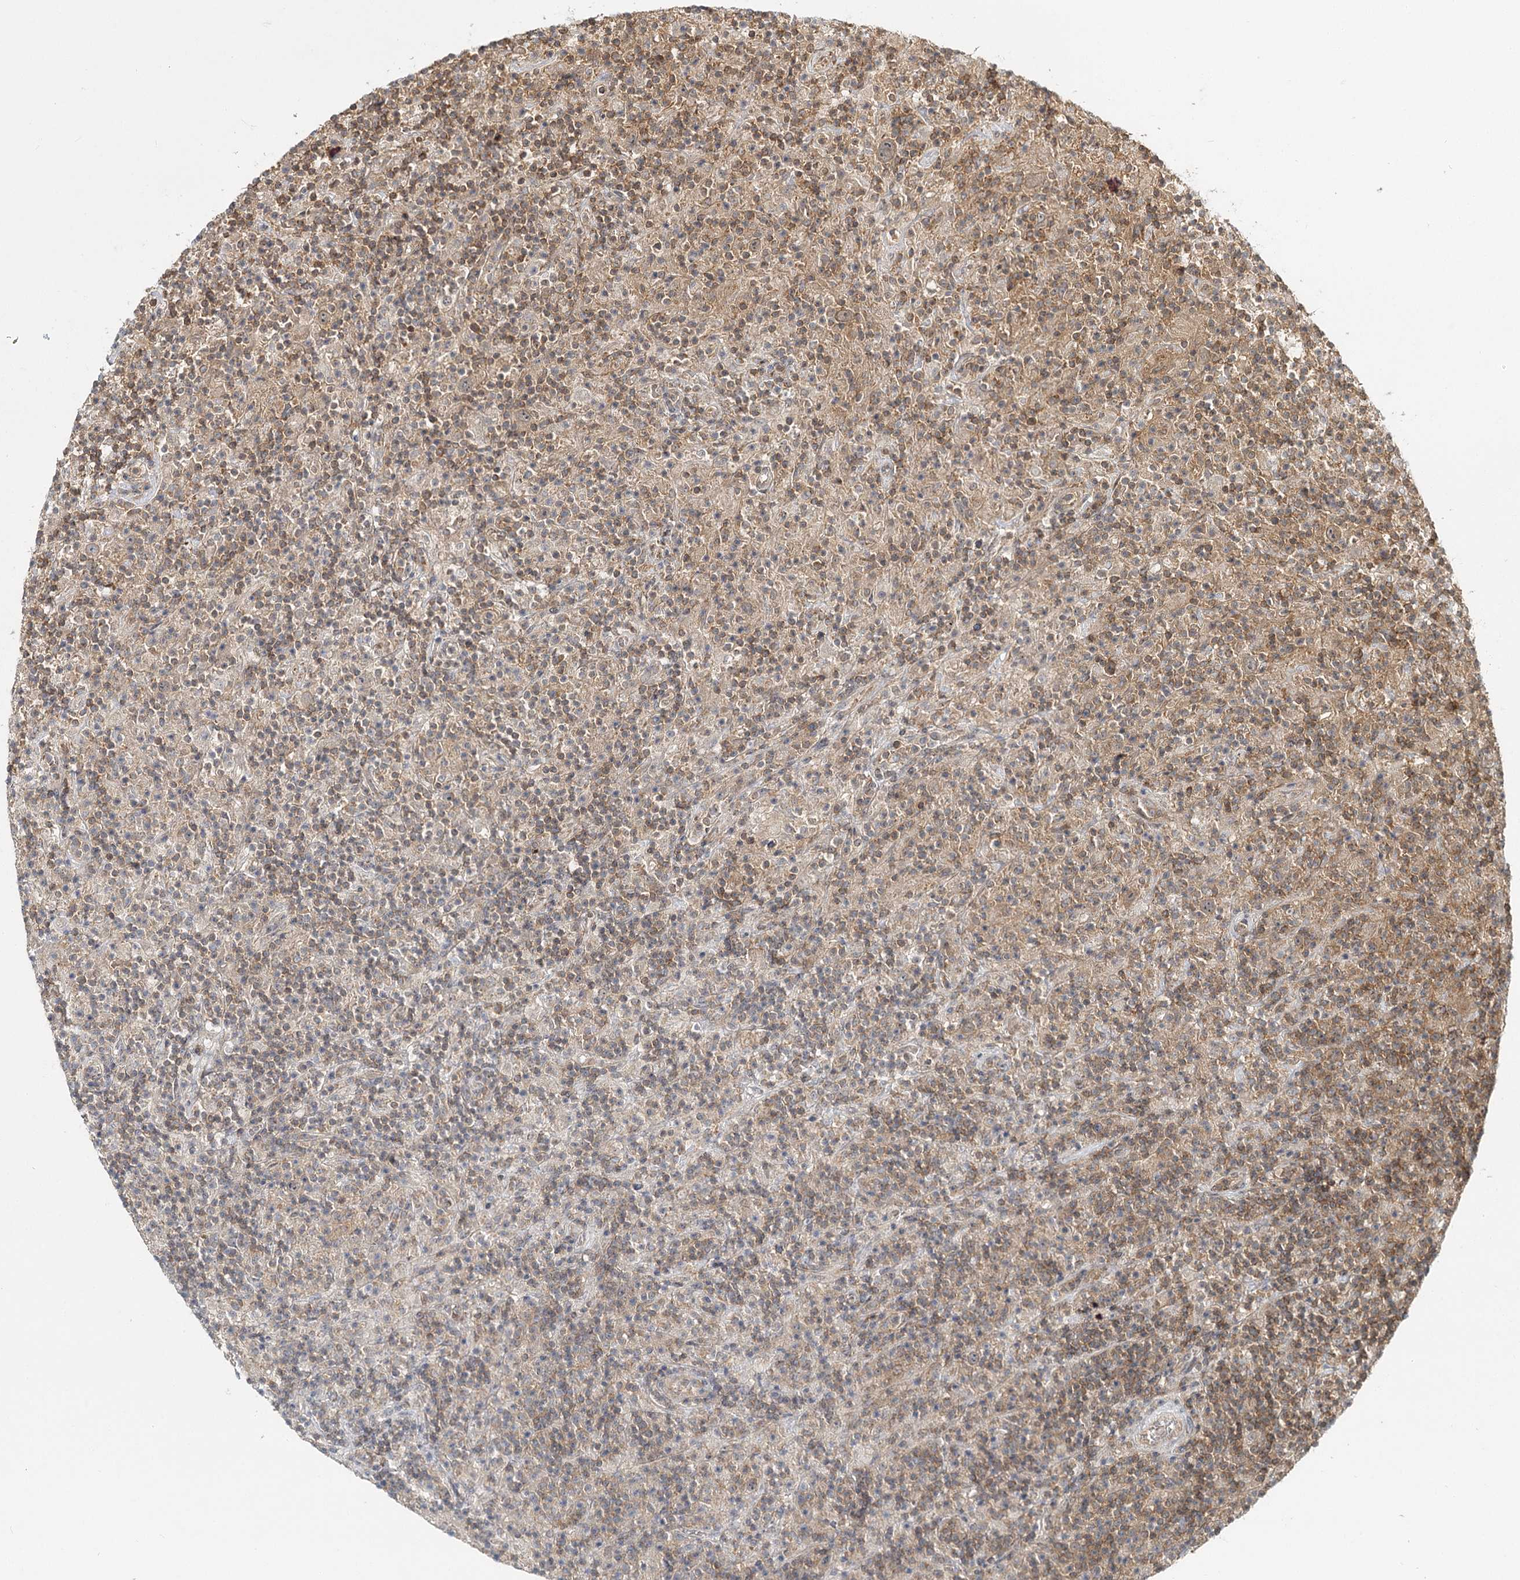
{"staining": {"intensity": "weak", "quantity": "25%-75%", "location": "cytoplasmic/membranous"}, "tissue": "lymphoma", "cell_type": "Tumor cells", "image_type": "cancer", "snomed": [{"axis": "morphology", "description": "Hodgkin's disease, NOS"}, {"axis": "topography", "description": "Lymph node"}], "caption": "Immunohistochemical staining of human Hodgkin's disease demonstrates low levels of weak cytoplasmic/membranous expression in about 25%-75% of tumor cells.", "gene": "FAM120B", "patient": {"sex": "male", "age": 70}}